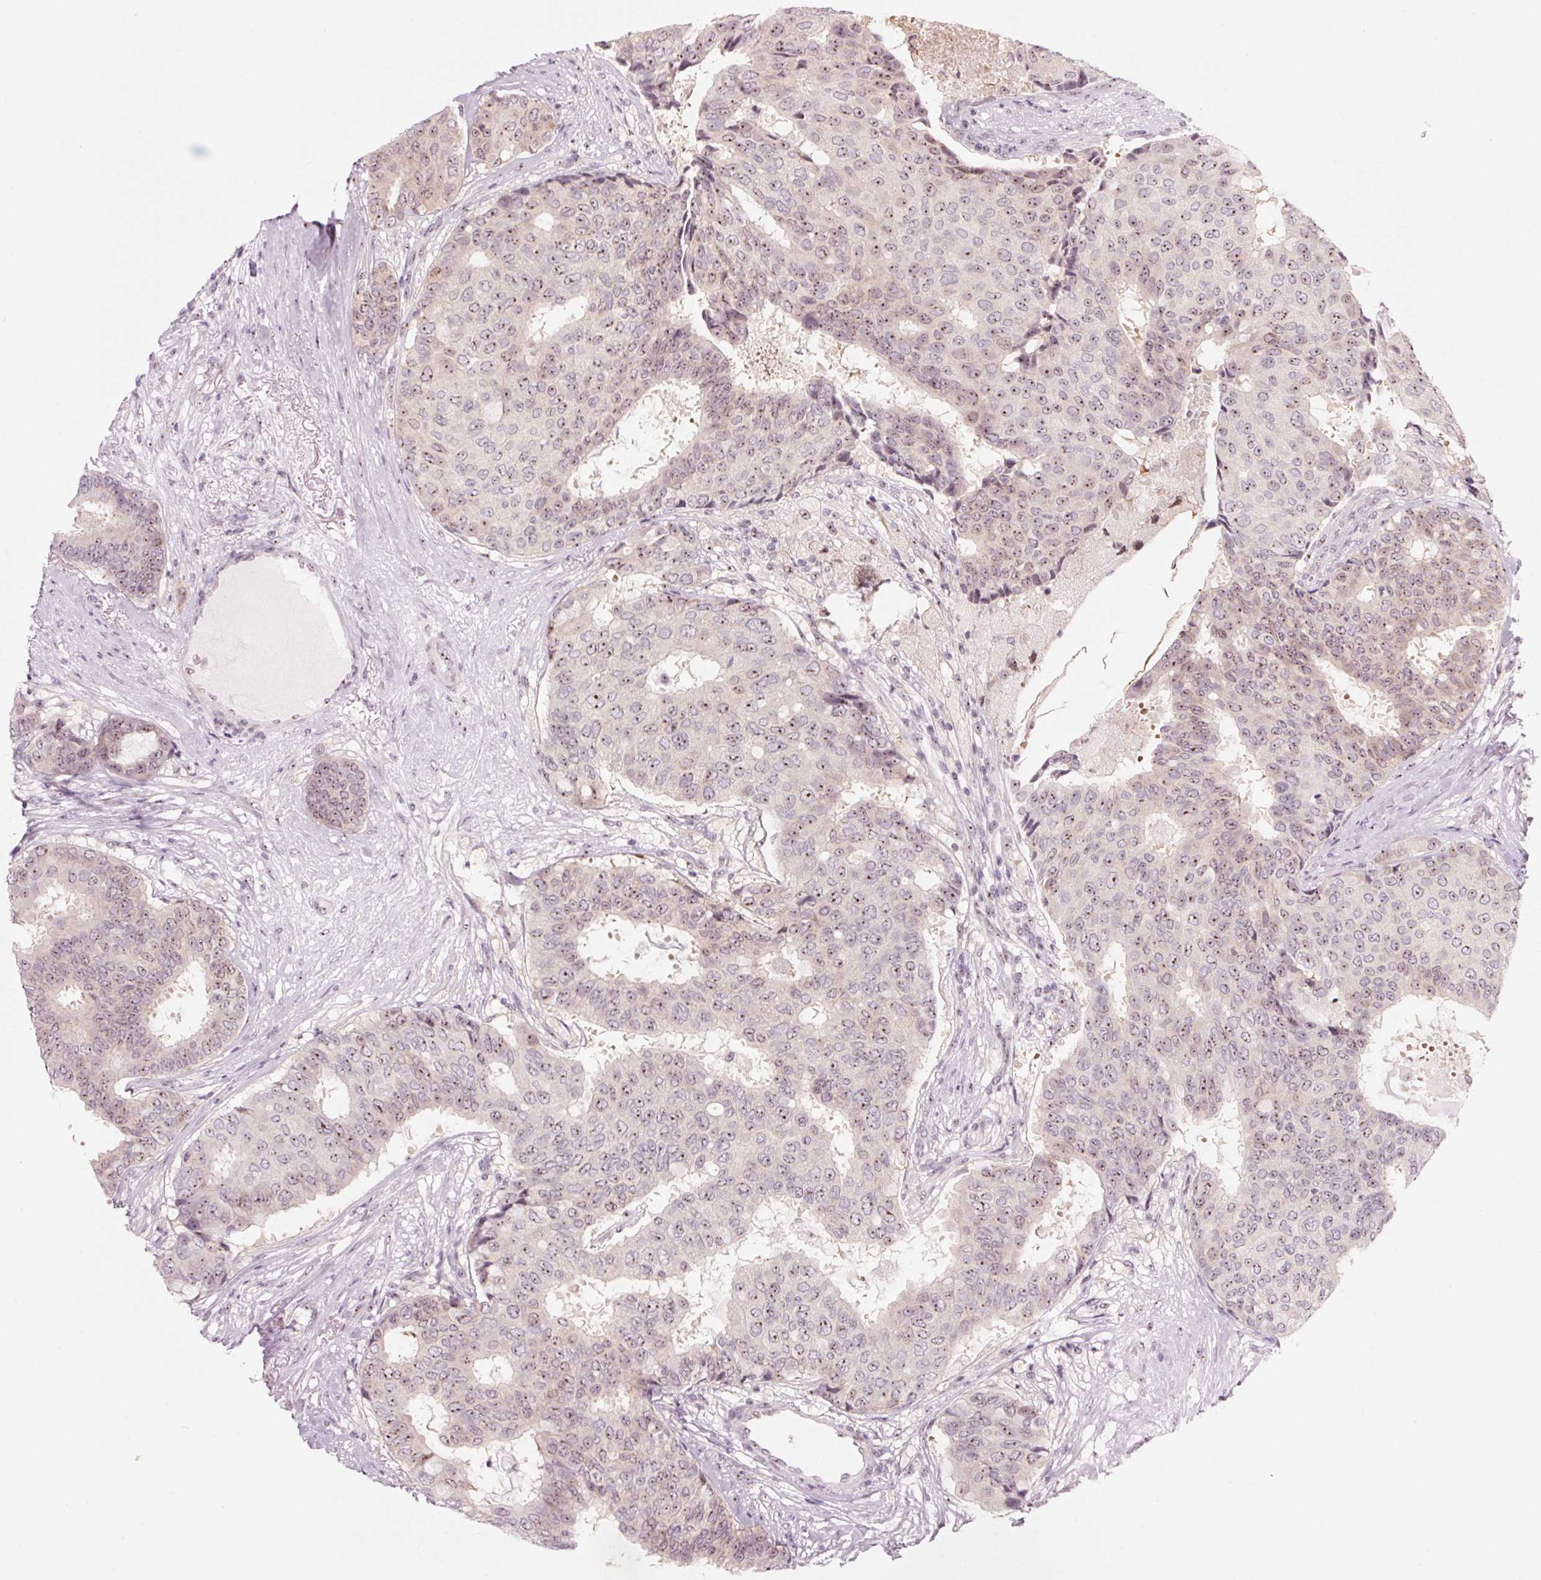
{"staining": {"intensity": "weak", "quantity": "25%-75%", "location": "nuclear"}, "tissue": "breast cancer", "cell_type": "Tumor cells", "image_type": "cancer", "snomed": [{"axis": "morphology", "description": "Duct carcinoma"}, {"axis": "topography", "description": "Breast"}], "caption": "Immunohistochemical staining of breast infiltrating ductal carcinoma shows low levels of weak nuclear expression in about 25%-75% of tumor cells.", "gene": "DNTTIP2", "patient": {"sex": "female", "age": 75}}